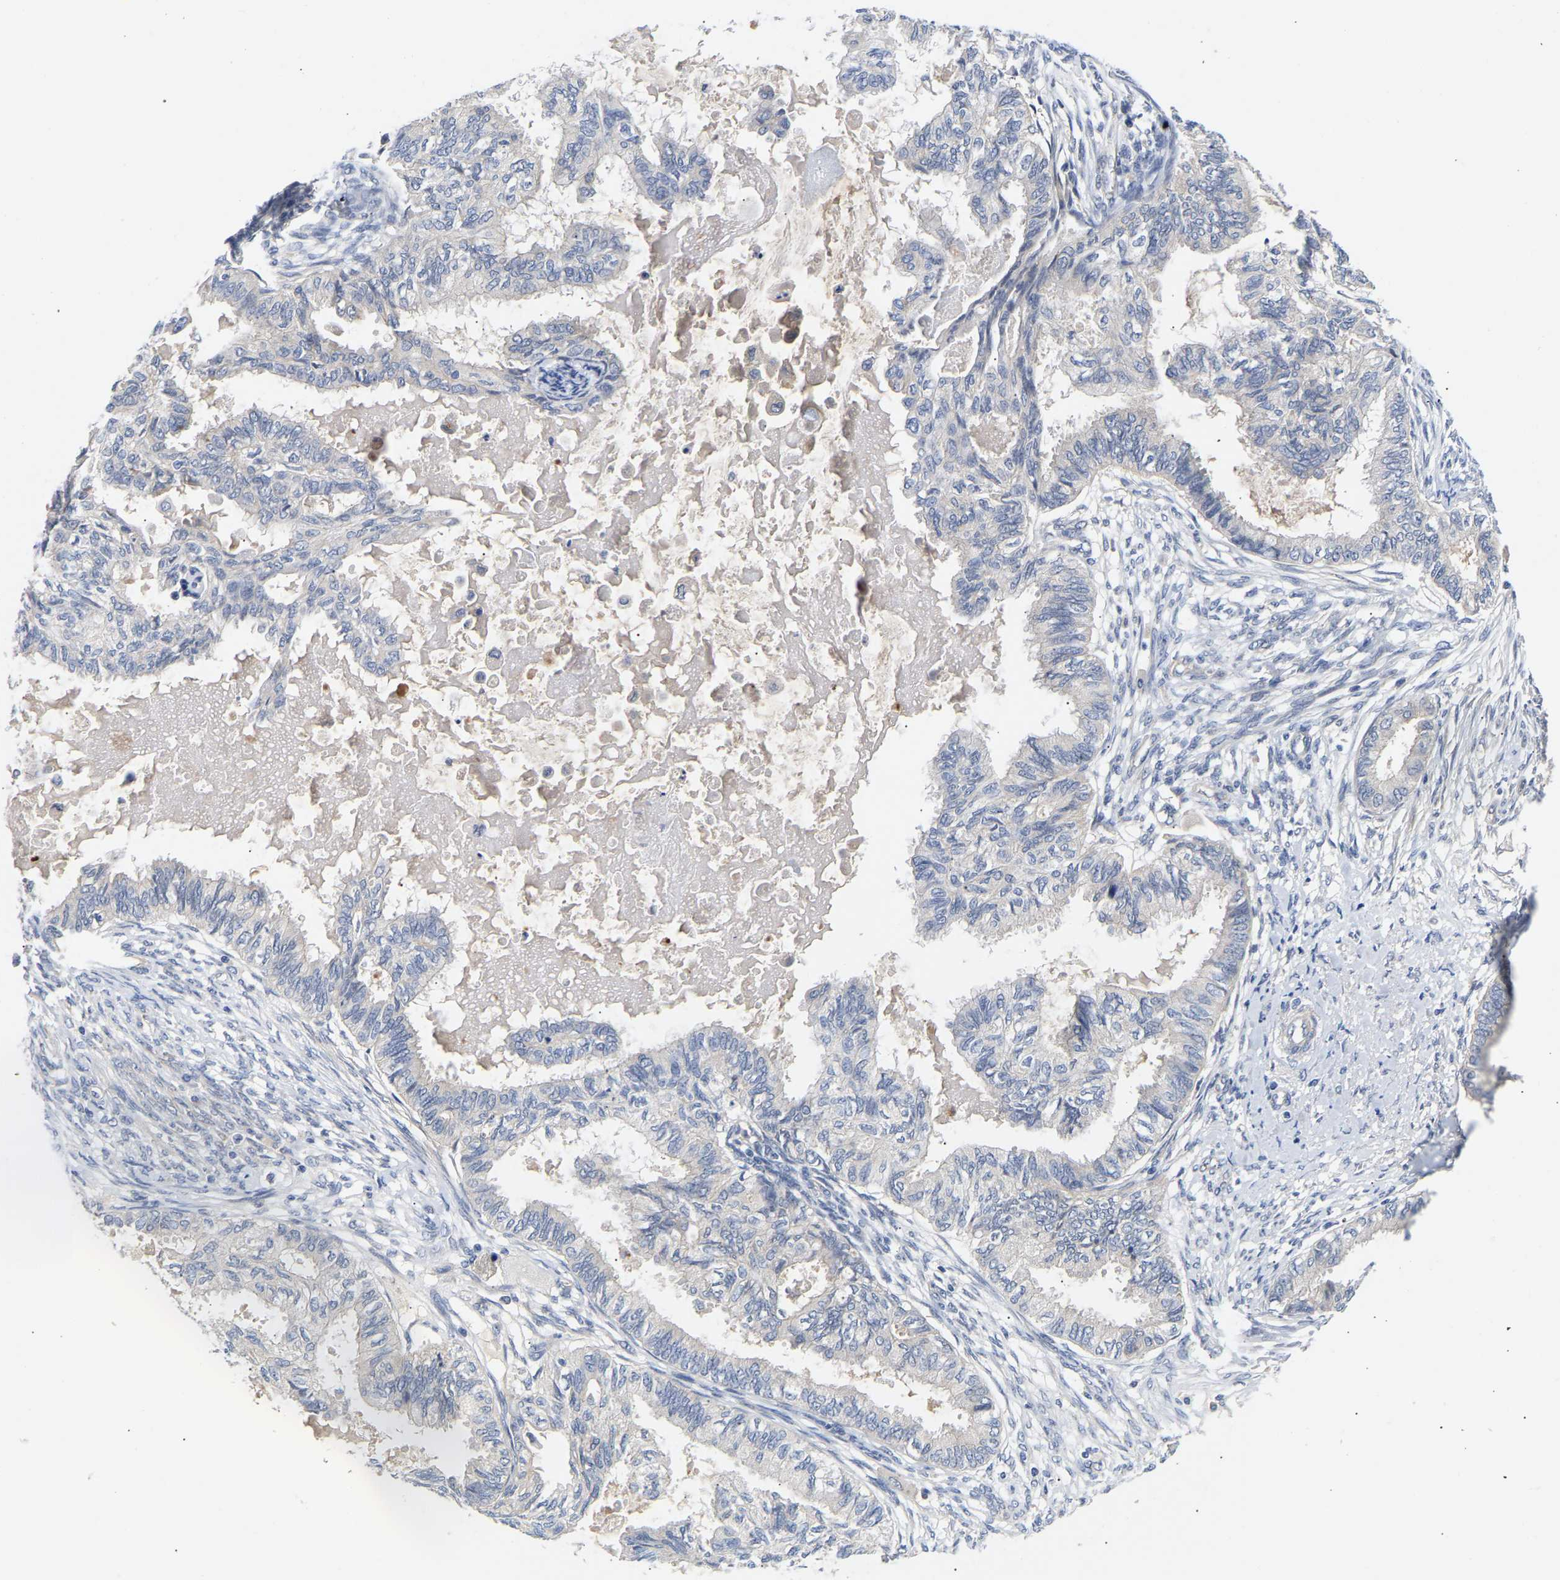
{"staining": {"intensity": "negative", "quantity": "none", "location": "none"}, "tissue": "cervical cancer", "cell_type": "Tumor cells", "image_type": "cancer", "snomed": [{"axis": "morphology", "description": "Normal tissue, NOS"}, {"axis": "morphology", "description": "Adenocarcinoma, NOS"}, {"axis": "topography", "description": "Cervix"}, {"axis": "topography", "description": "Endometrium"}], "caption": "Immunohistochemistry (IHC) histopathology image of neoplastic tissue: cervical adenocarcinoma stained with DAB (3,3'-diaminobenzidine) reveals no significant protein staining in tumor cells. Nuclei are stained in blue.", "gene": "KASH5", "patient": {"sex": "female", "age": 86}}